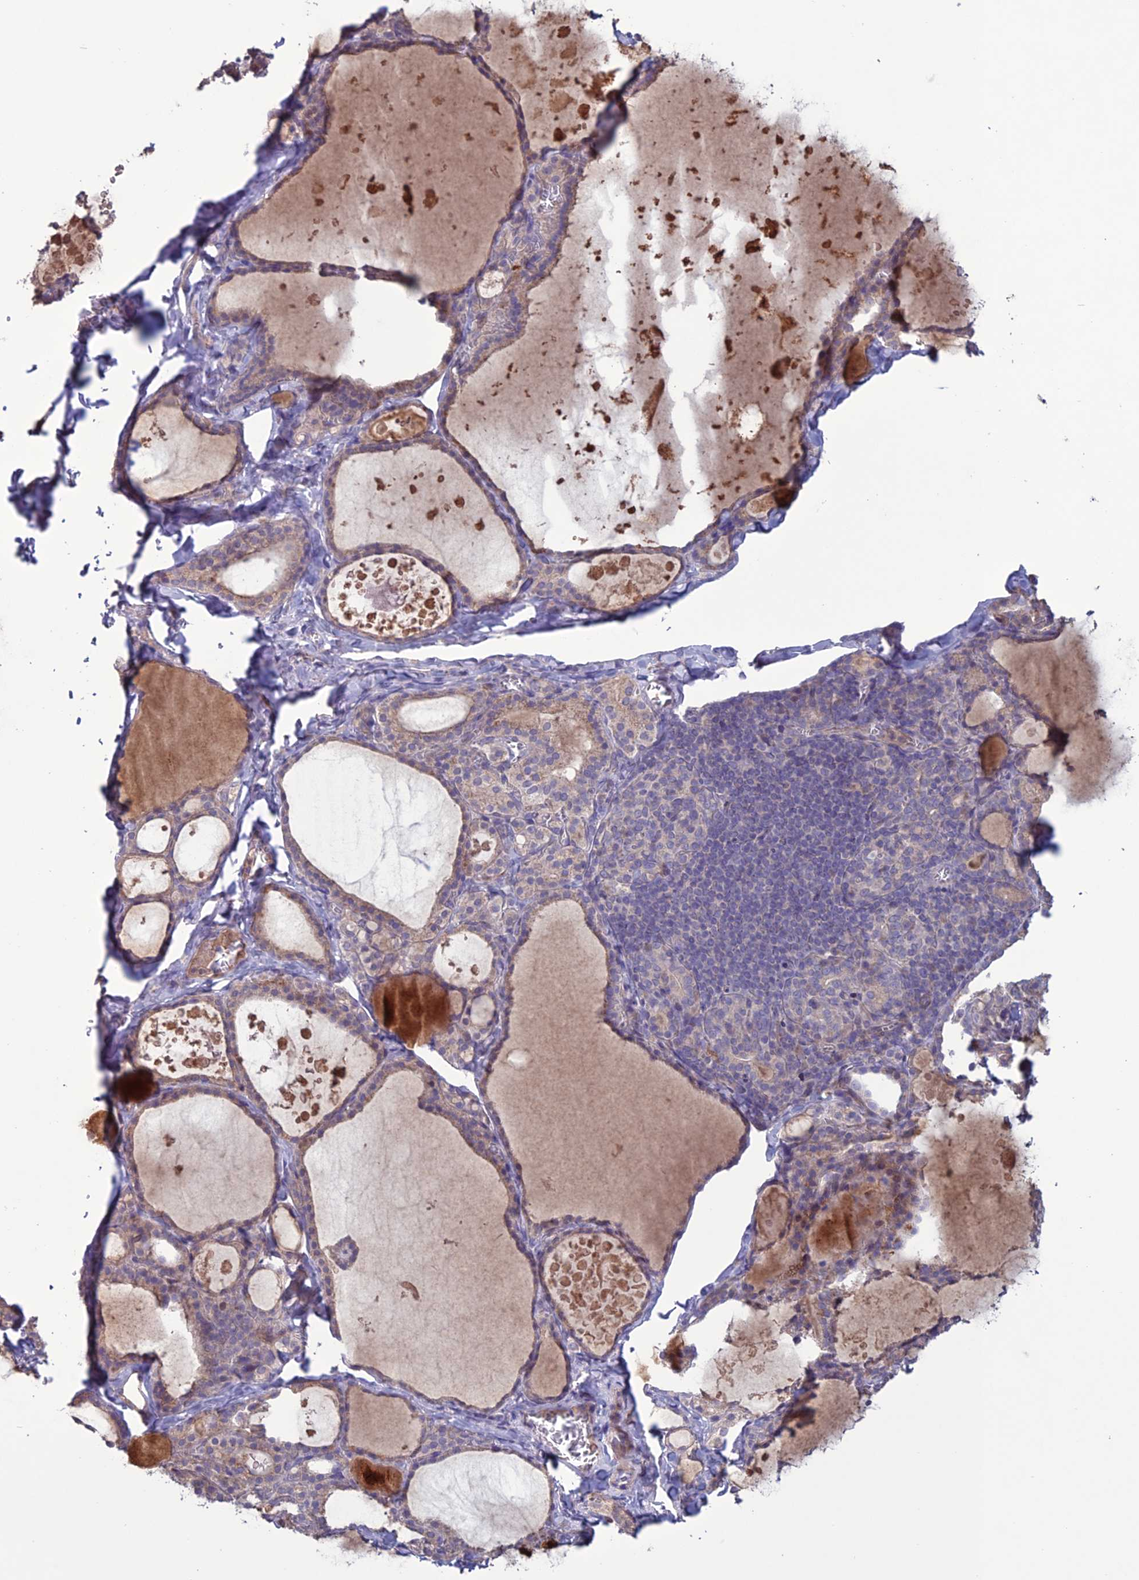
{"staining": {"intensity": "weak", "quantity": "25%-75%", "location": "cytoplasmic/membranous"}, "tissue": "thyroid gland", "cell_type": "Glandular cells", "image_type": "normal", "snomed": [{"axis": "morphology", "description": "Normal tissue, NOS"}, {"axis": "topography", "description": "Thyroid gland"}], "caption": "Thyroid gland stained for a protein exhibits weak cytoplasmic/membranous positivity in glandular cells. (DAB = brown stain, brightfield microscopy at high magnification).", "gene": "C2orf76", "patient": {"sex": "male", "age": 56}}